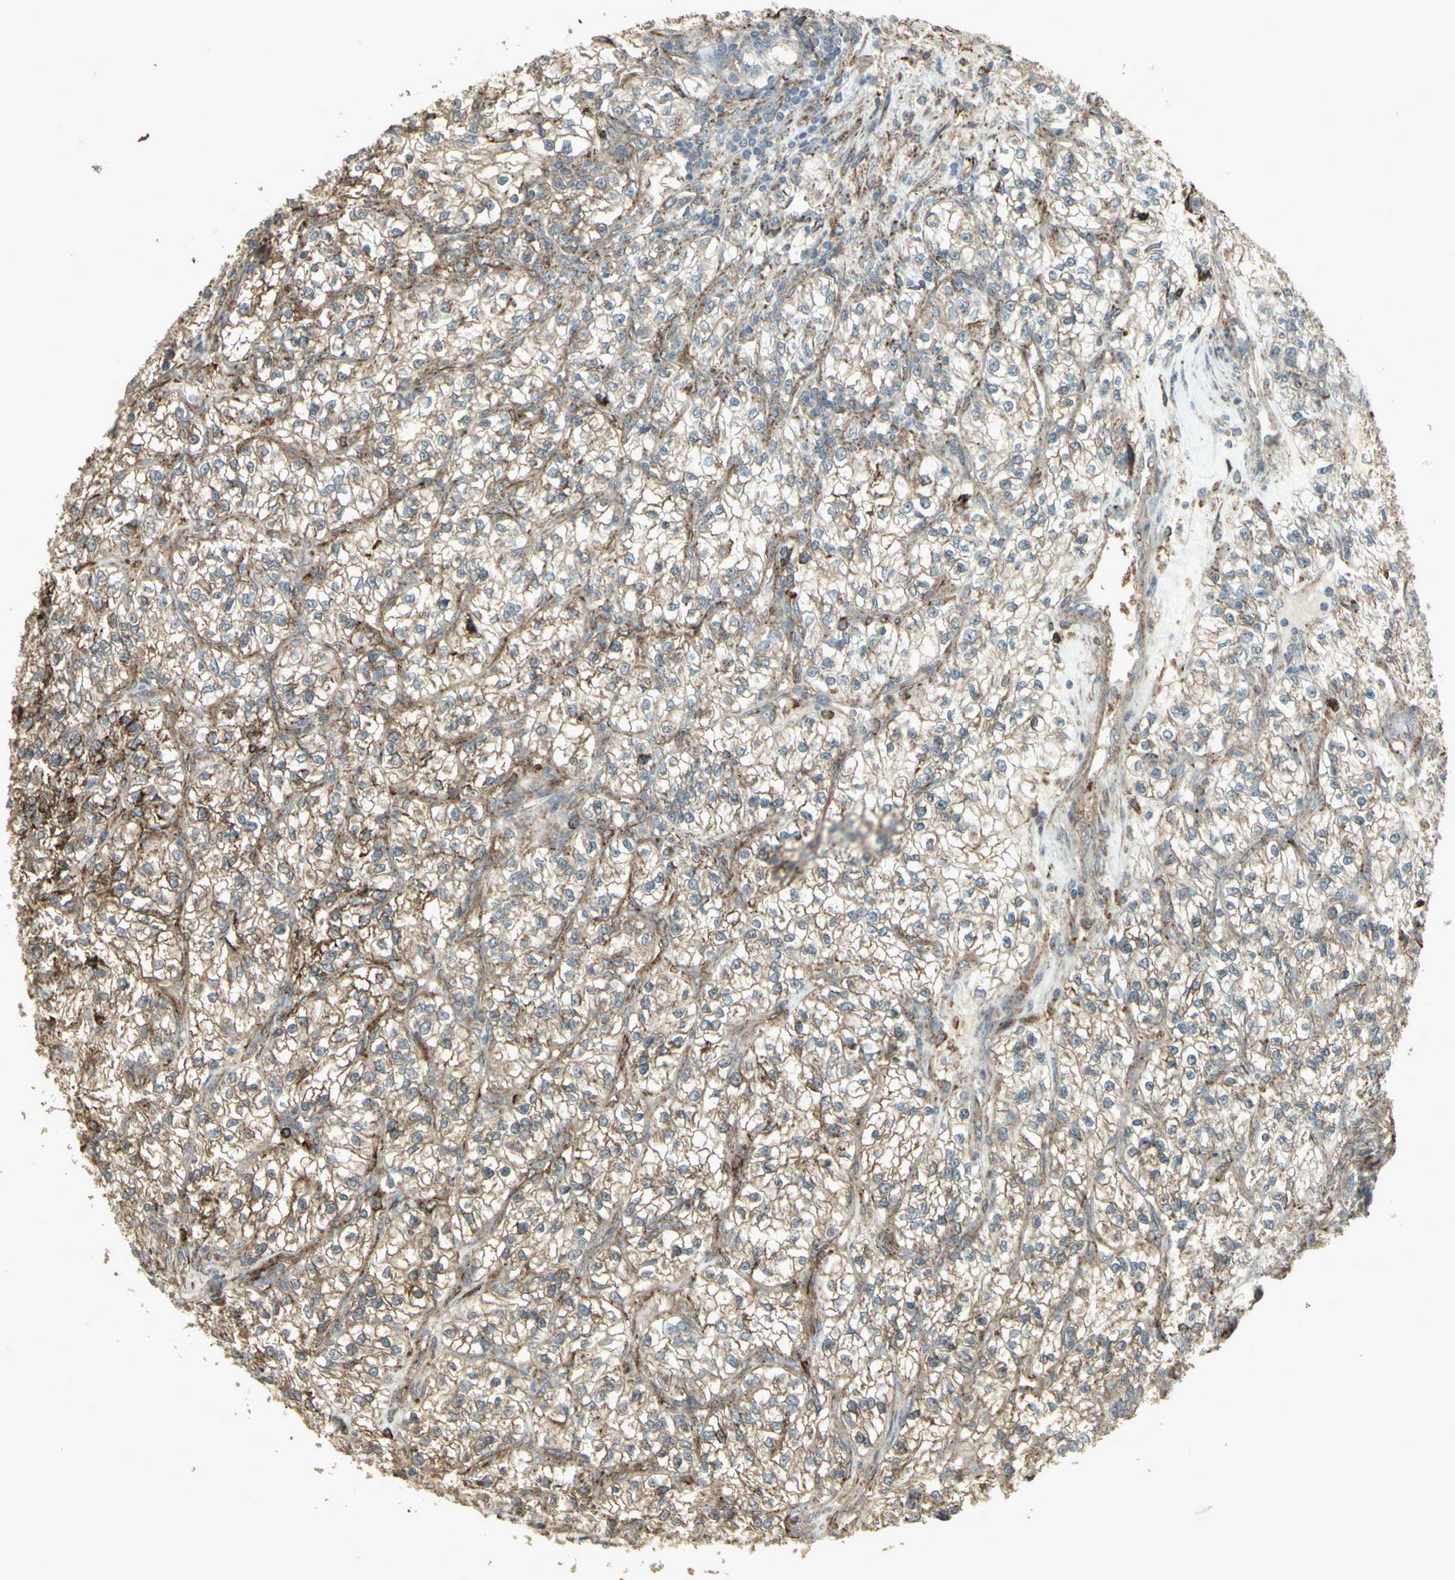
{"staining": {"intensity": "moderate", "quantity": ">75%", "location": "cytoplasmic/membranous"}, "tissue": "renal cancer", "cell_type": "Tumor cells", "image_type": "cancer", "snomed": [{"axis": "morphology", "description": "Adenocarcinoma, NOS"}, {"axis": "topography", "description": "Kidney"}], "caption": "Protein expression analysis of adenocarcinoma (renal) displays moderate cytoplasmic/membranous expression in about >75% of tumor cells.", "gene": "SMO", "patient": {"sex": "female", "age": 57}}